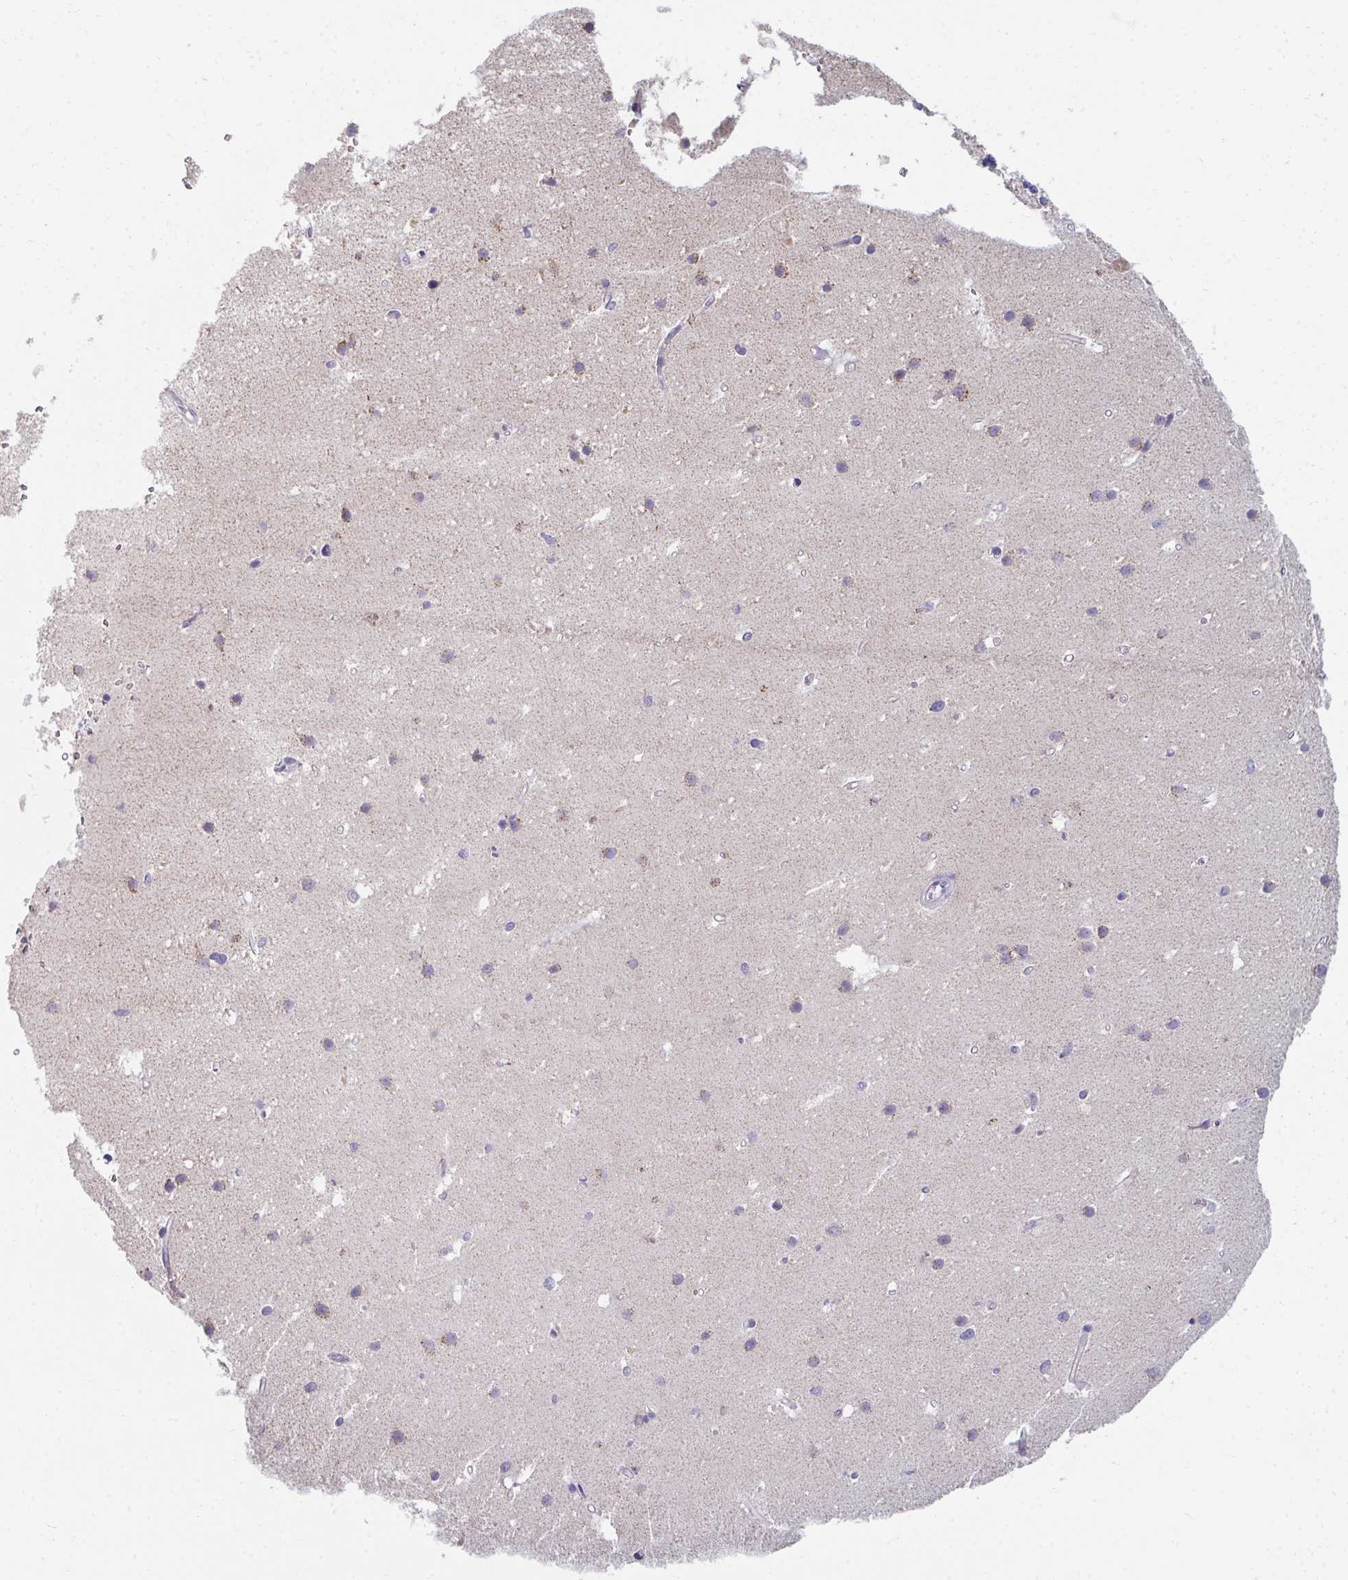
{"staining": {"intensity": "negative", "quantity": "none", "location": "none"}, "tissue": "cerebellum", "cell_type": "Cells in granular layer", "image_type": "normal", "snomed": [{"axis": "morphology", "description": "Normal tissue, NOS"}, {"axis": "topography", "description": "Cerebellum"}], "caption": "Immunohistochemical staining of benign human cerebellum displays no significant positivity in cells in granular layer. The staining was performed using DAB (3,3'-diaminobenzidine) to visualize the protein expression in brown, while the nuclei were stained in blue with hematoxylin (Magnification: 20x).", "gene": "EIF1AD", "patient": {"sex": "male", "age": 54}}